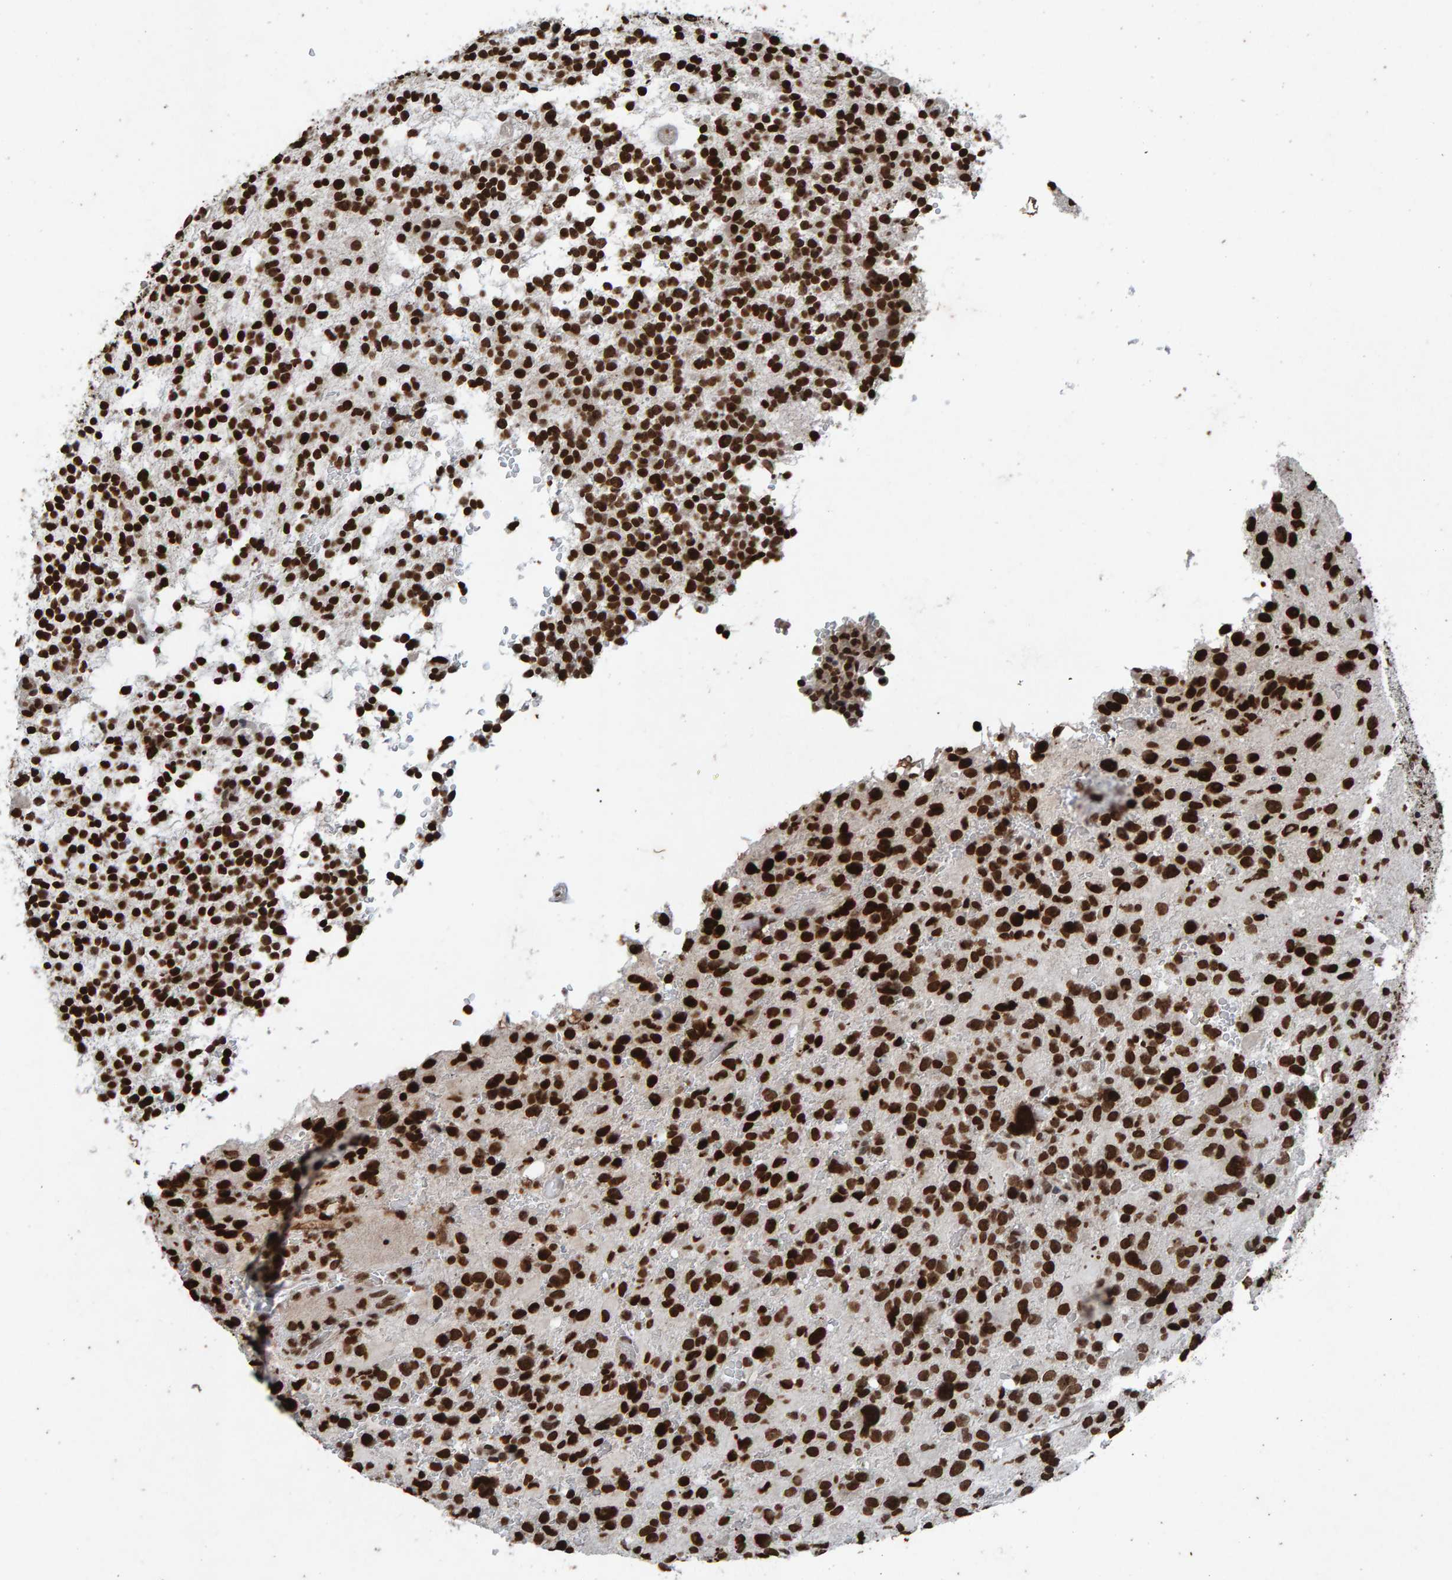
{"staining": {"intensity": "strong", "quantity": ">75%", "location": "nuclear"}, "tissue": "glioma", "cell_type": "Tumor cells", "image_type": "cancer", "snomed": [{"axis": "morphology", "description": "Glioma, malignant, High grade"}, {"axis": "topography", "description": "Brain"}], "caption": "Brown immunohistochemical staining in malignant high-grade glioma demonstrates strong nuclear expression in about >75% of tumor cells.", "gene": "H2AZ1", "patient": {"sex": "male", "age": 48}}